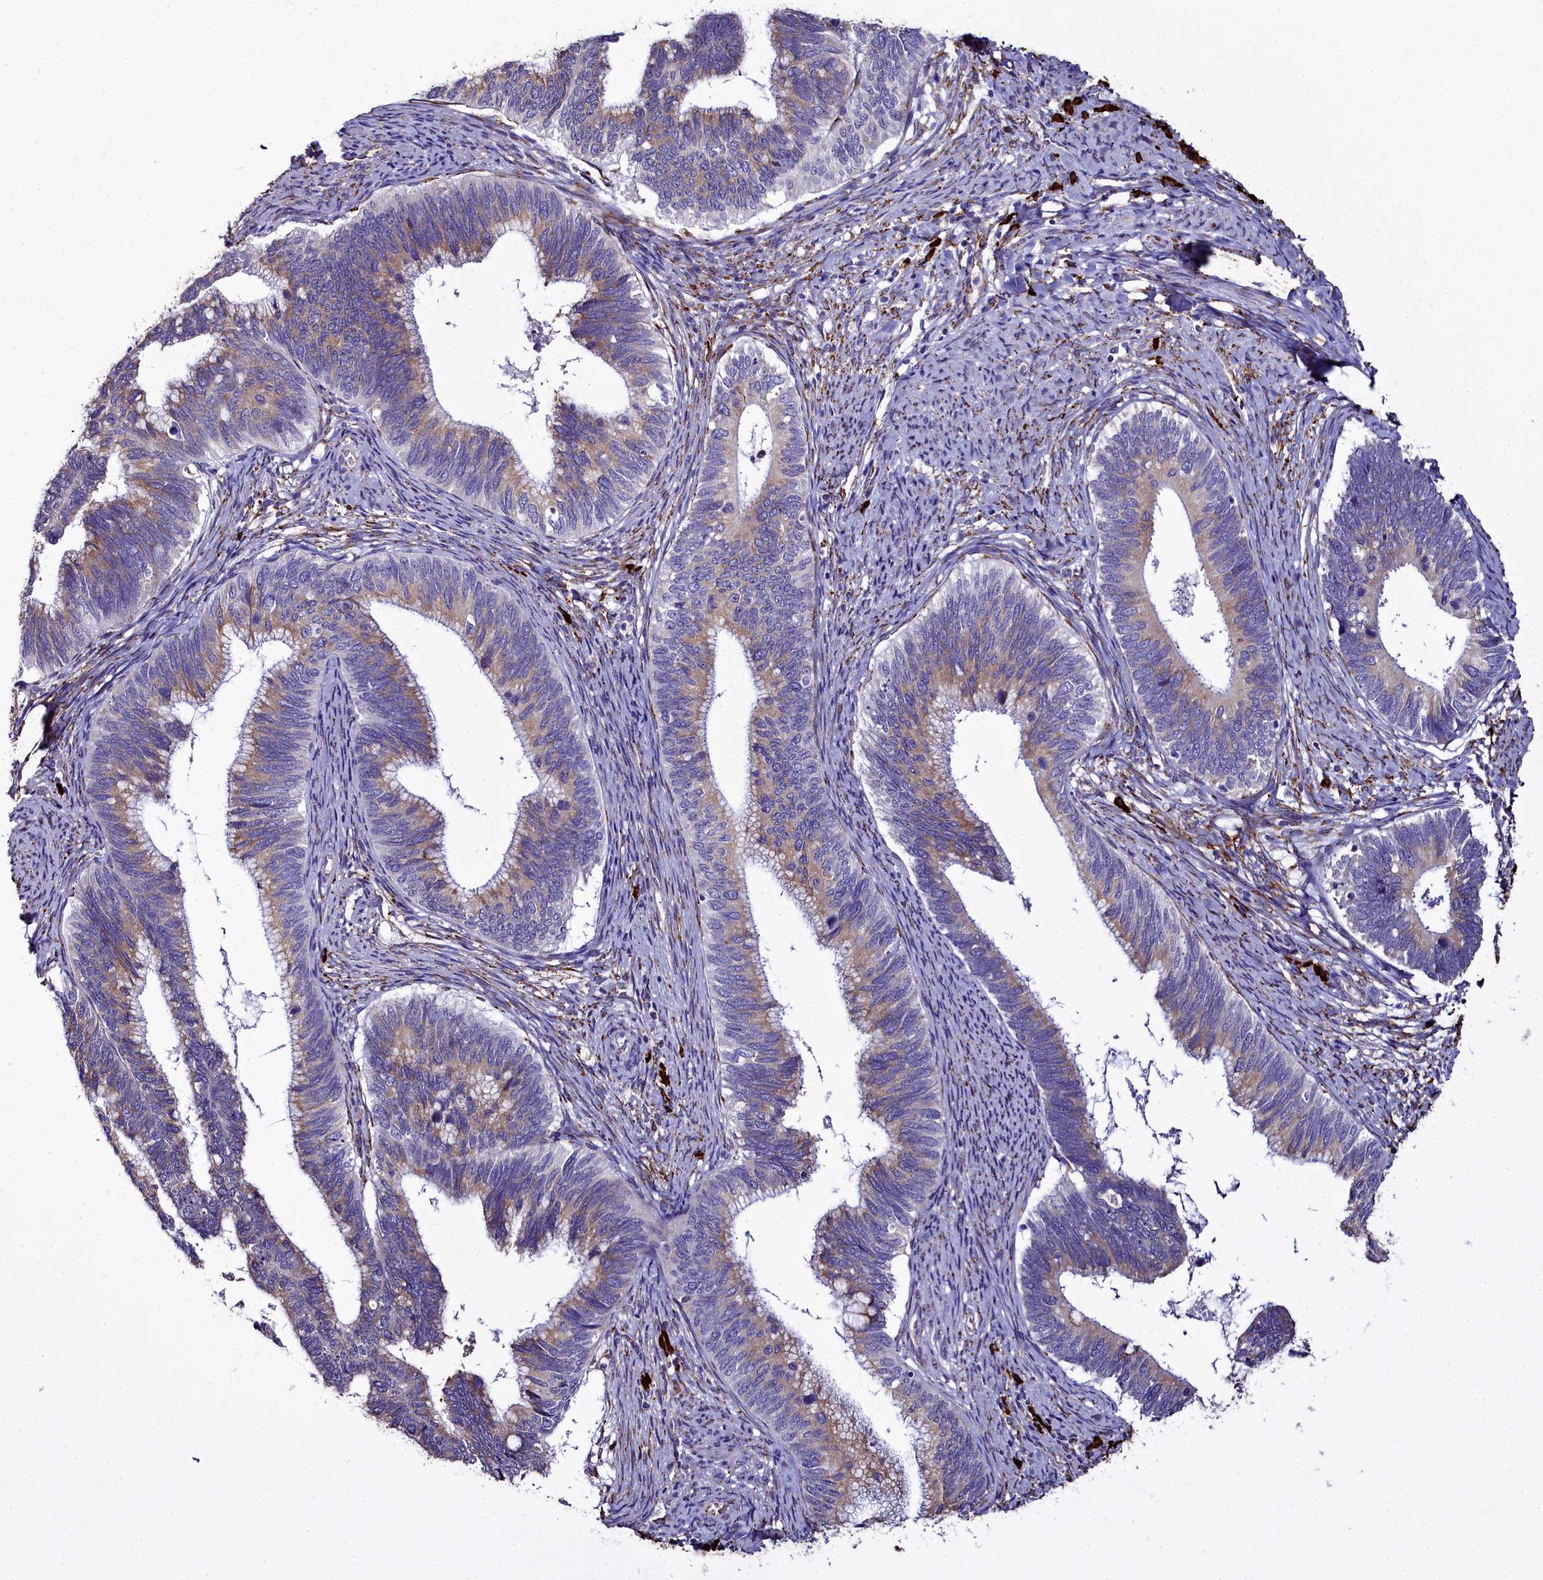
{"staining": {"intensity": "moderate", "quantity": ">75%", "location": "cytoplasmic/membranous"}, "tissue": "cervical cancer", "cell_type": "Tumor cells", "image_type": "cancer", "snomed": [{"axis": "morphology", "description": "Adenocarcinoma, NOS"}, {"axis": "topography", "description": "Cervix"}], "caption": "Immunohistochemical staining of human cervical adenocarcinoma demonstrates medium levels of moderate cytoplasmic/membranous protein staining in about >75% of tumor cells.", "gene": "TXNDC5", "patient": {"sex": "female", "age": 42}}